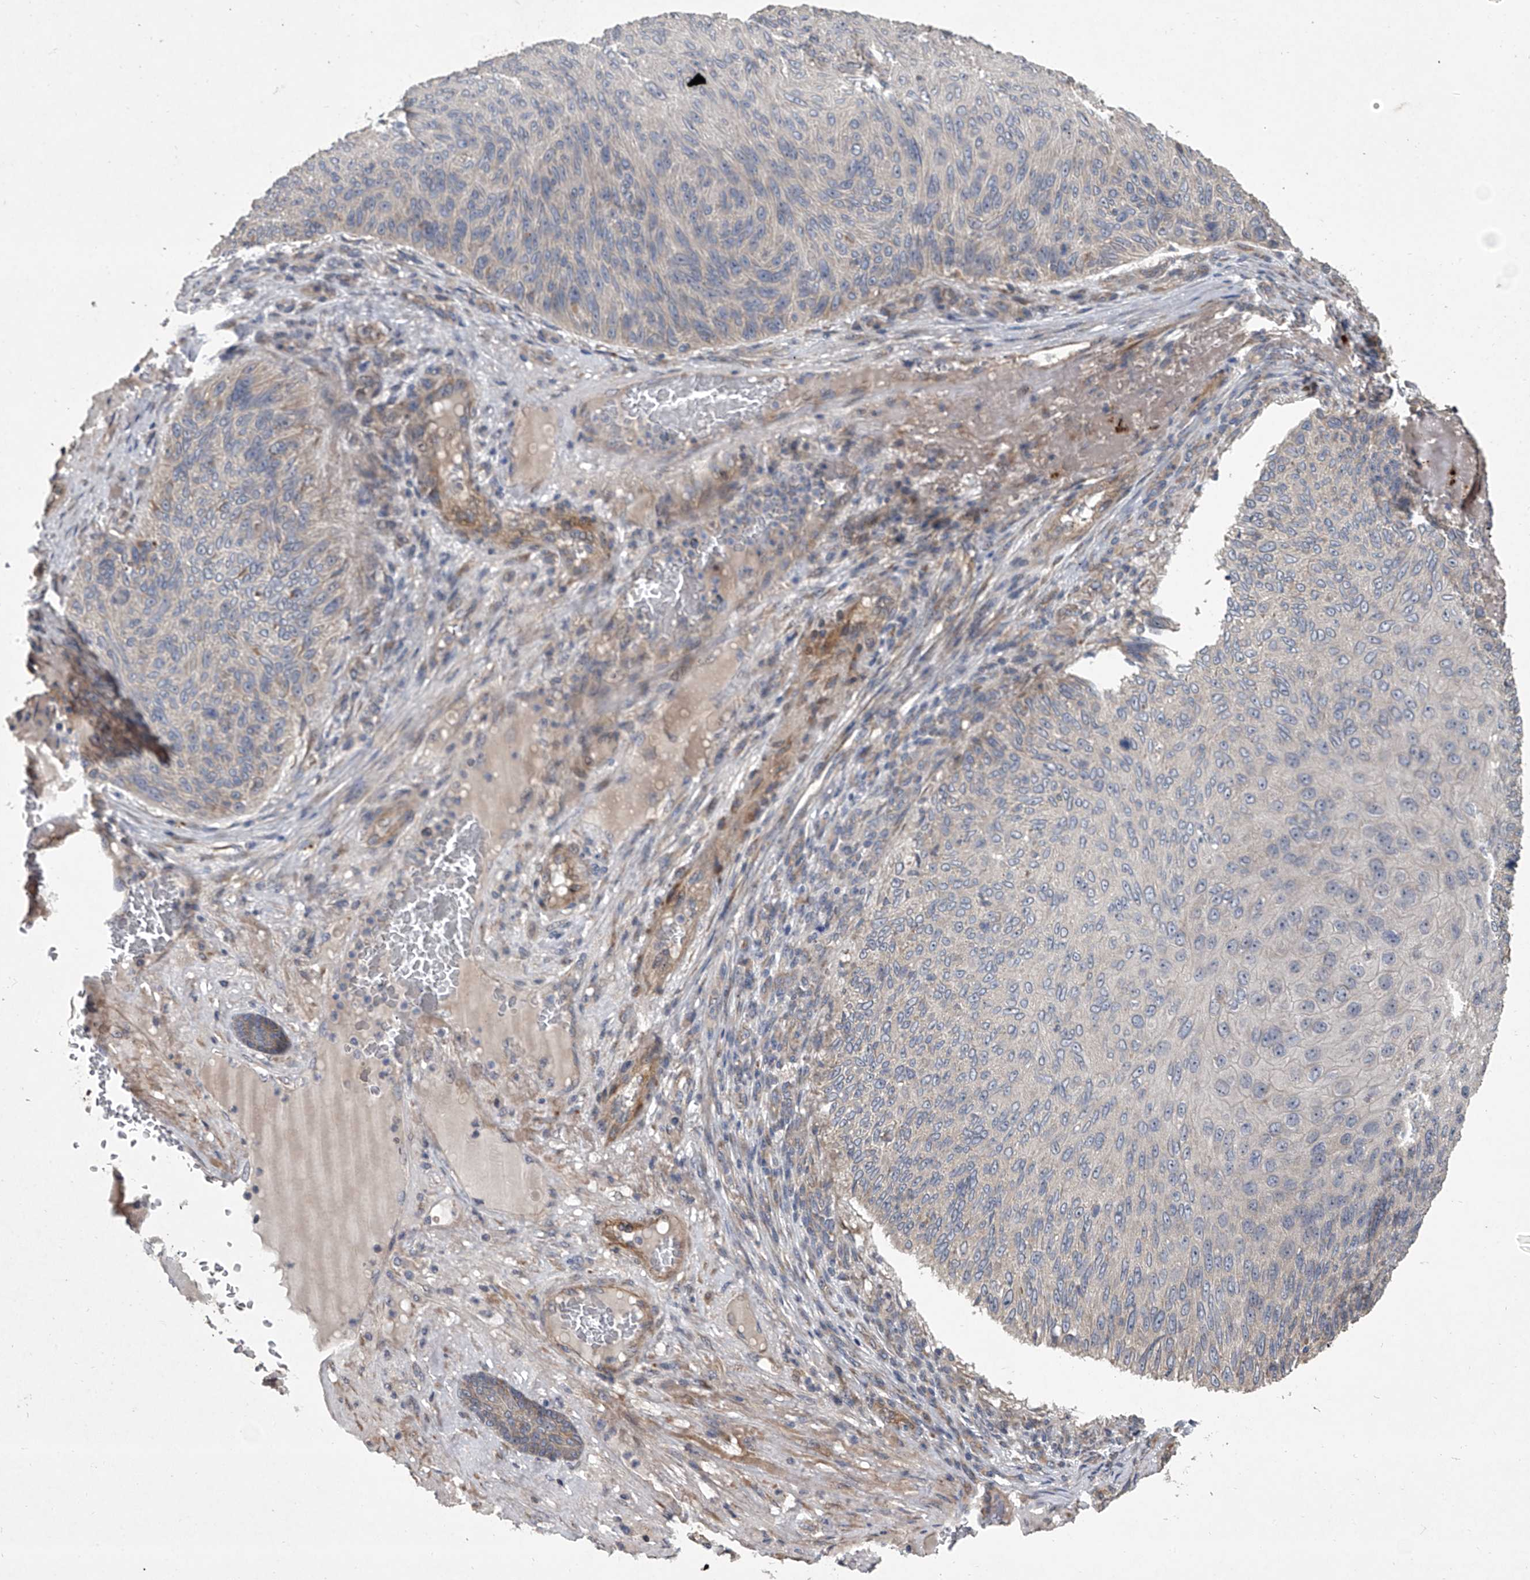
{"staining": {"intensity": "negative", "quantity": "none", "location": "none"}, "tissue": "skin cancer", "cell_type": "Tumor cells", "image_type": "cancer", "snomed": [{"axis": "morphology", "description": "Squamous cell carcinoma, NOS"}, {"axis": "topography", "description": "Skin"}], "caption": "Immunohistochemistry photomicrograph of neoplastic tissue: human skin cancer (squamous cell carcinoma) stained with DAB (3,3'-diaminobenzidine) shows no significant protein expression in tumor cells.", "gene": "DOCK9", "patient": {"sex": "female", "age": 88}}